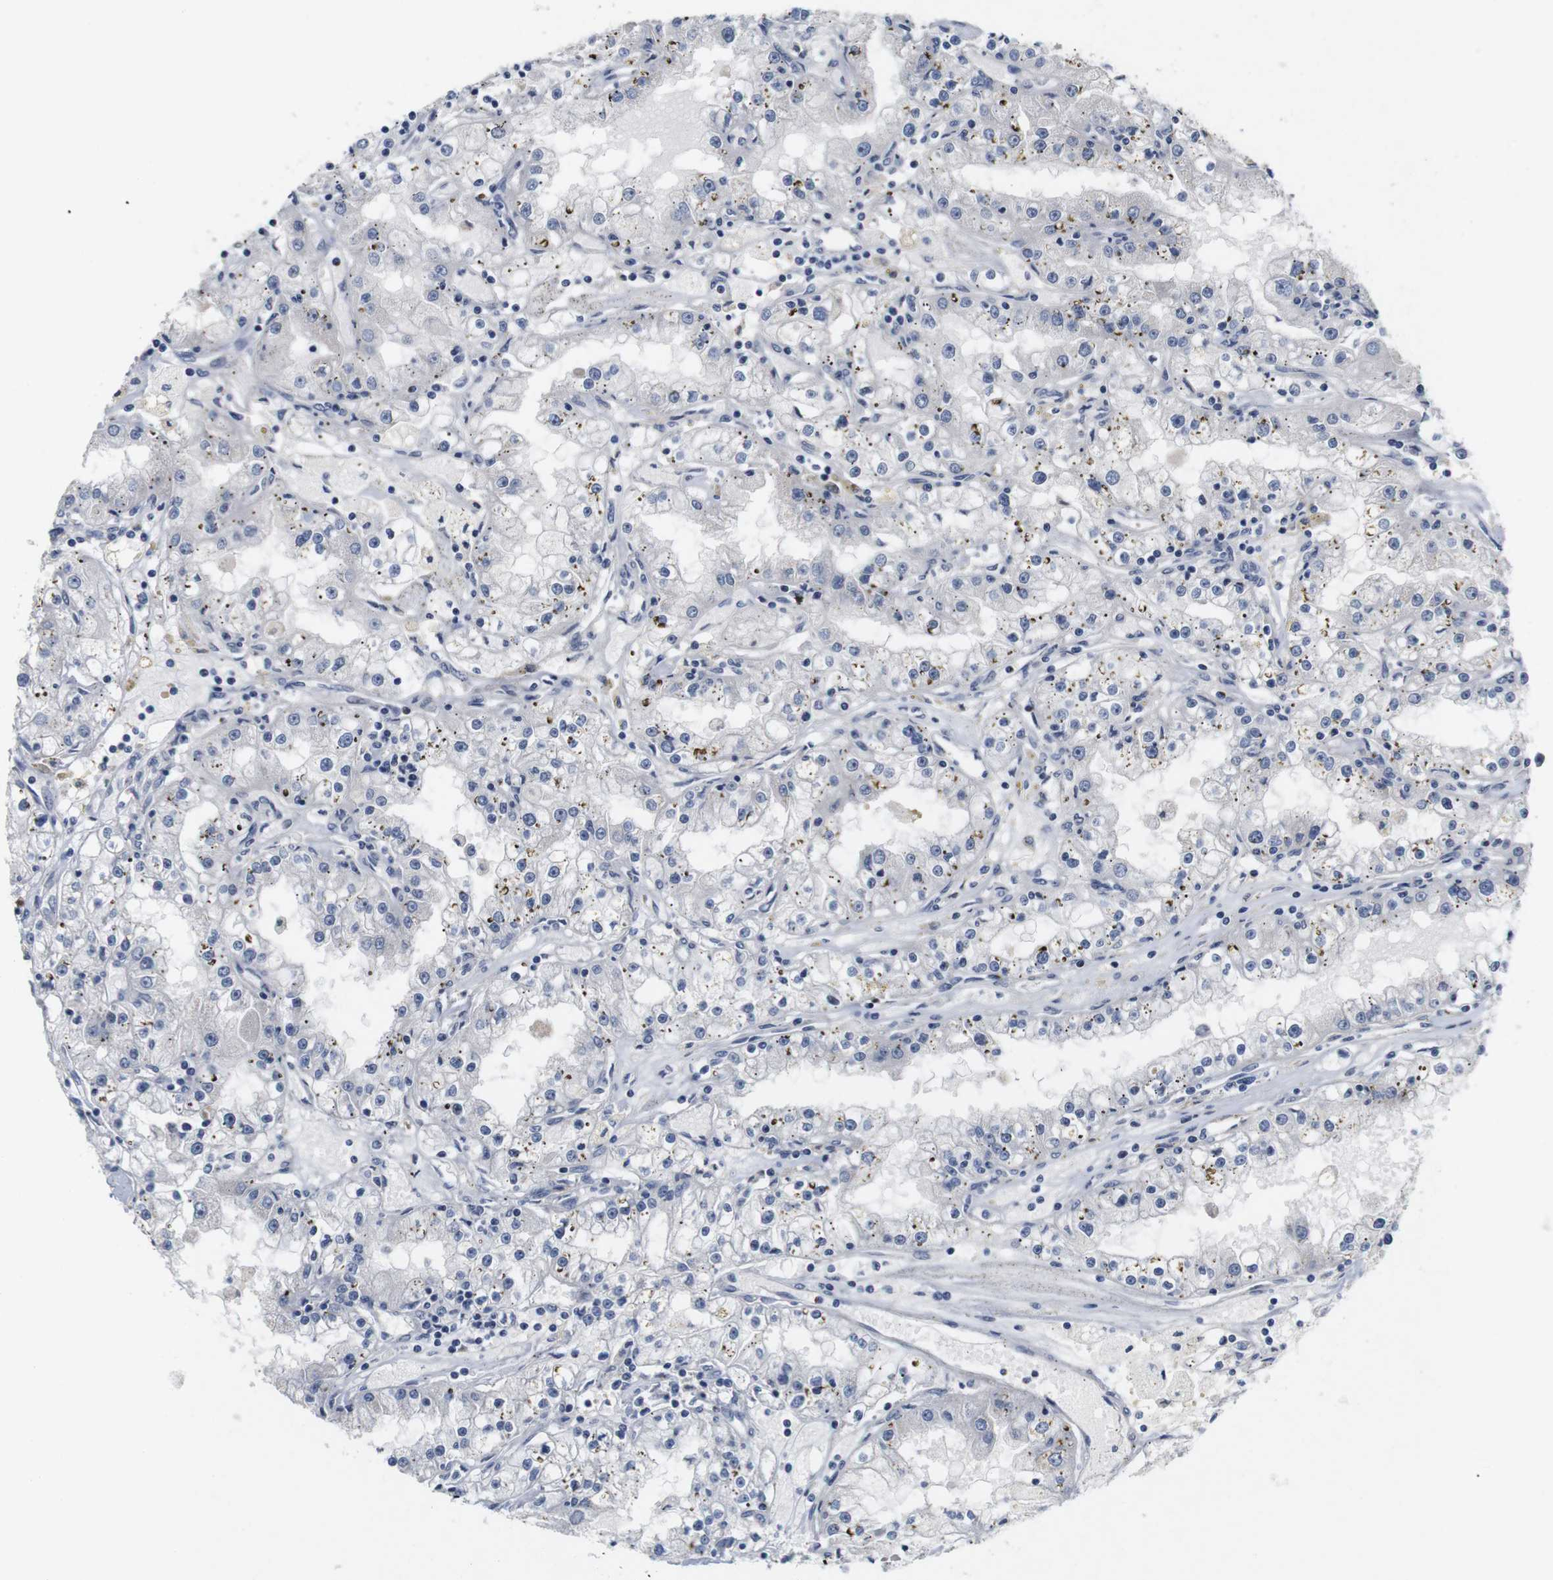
{"staining": {"intensity": "negative", "quantity": "none", "location": "none"}, "tissue": "renal cancer", "cell_type": "Tumor cells", "image_type": "cancer", "snomed": [{"axis": "morphology", "description": "Adenocarcinoma, NOS"}, {"axis": "topography", "description": "Kidney"}], "caption": "DAB (3,3'-diaminobenzidine) immunohistochemical staining of human renal cancer (adenocarcinoma) exhibits no significant expression in tumor cells.", "gene": "CYB561", "patient": {"sex": "male", "age": 56}}